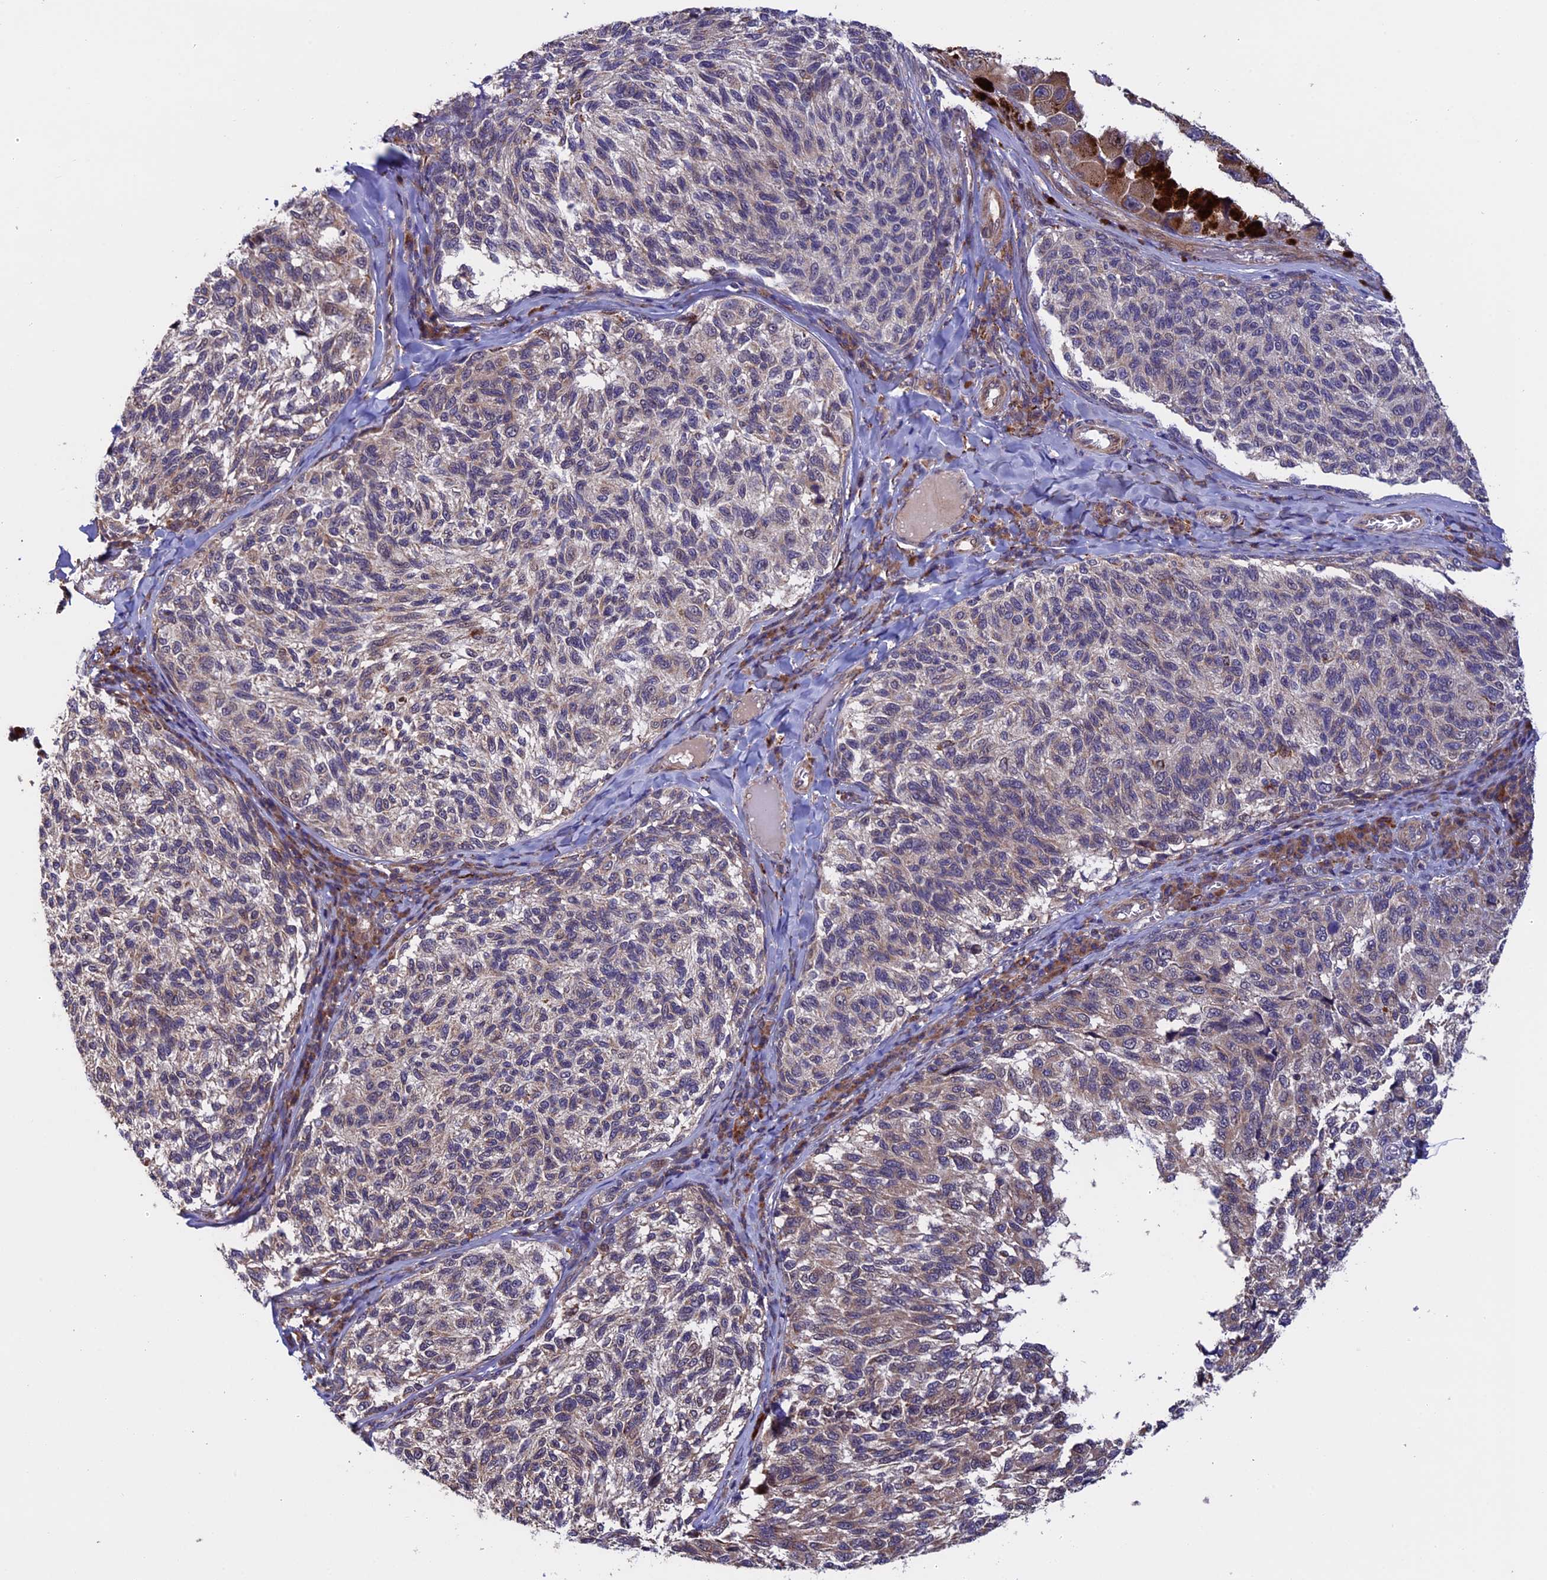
{"staining": {"intensity": "weak", "quantity": "25%-75%", "location": "cytoplasmic/membranous"}, "tissue": "melanoma", "cell_type": "Tumor cells", "image_type": "cancer", "snomed": [{"axis": "morphology", "description": "Malignant melanoma, NOS"}, {"axis": "topography", "description": "Skin"}], "caption": "Approximately 25%-75% of tumor cells in human malignant melanoma reveal weak cytoplasmic/membranous protein staining as visualized by brown immunohistochemical staining.", "gene": "RNF17", "patient": {"sex": "female", "age": 73}}